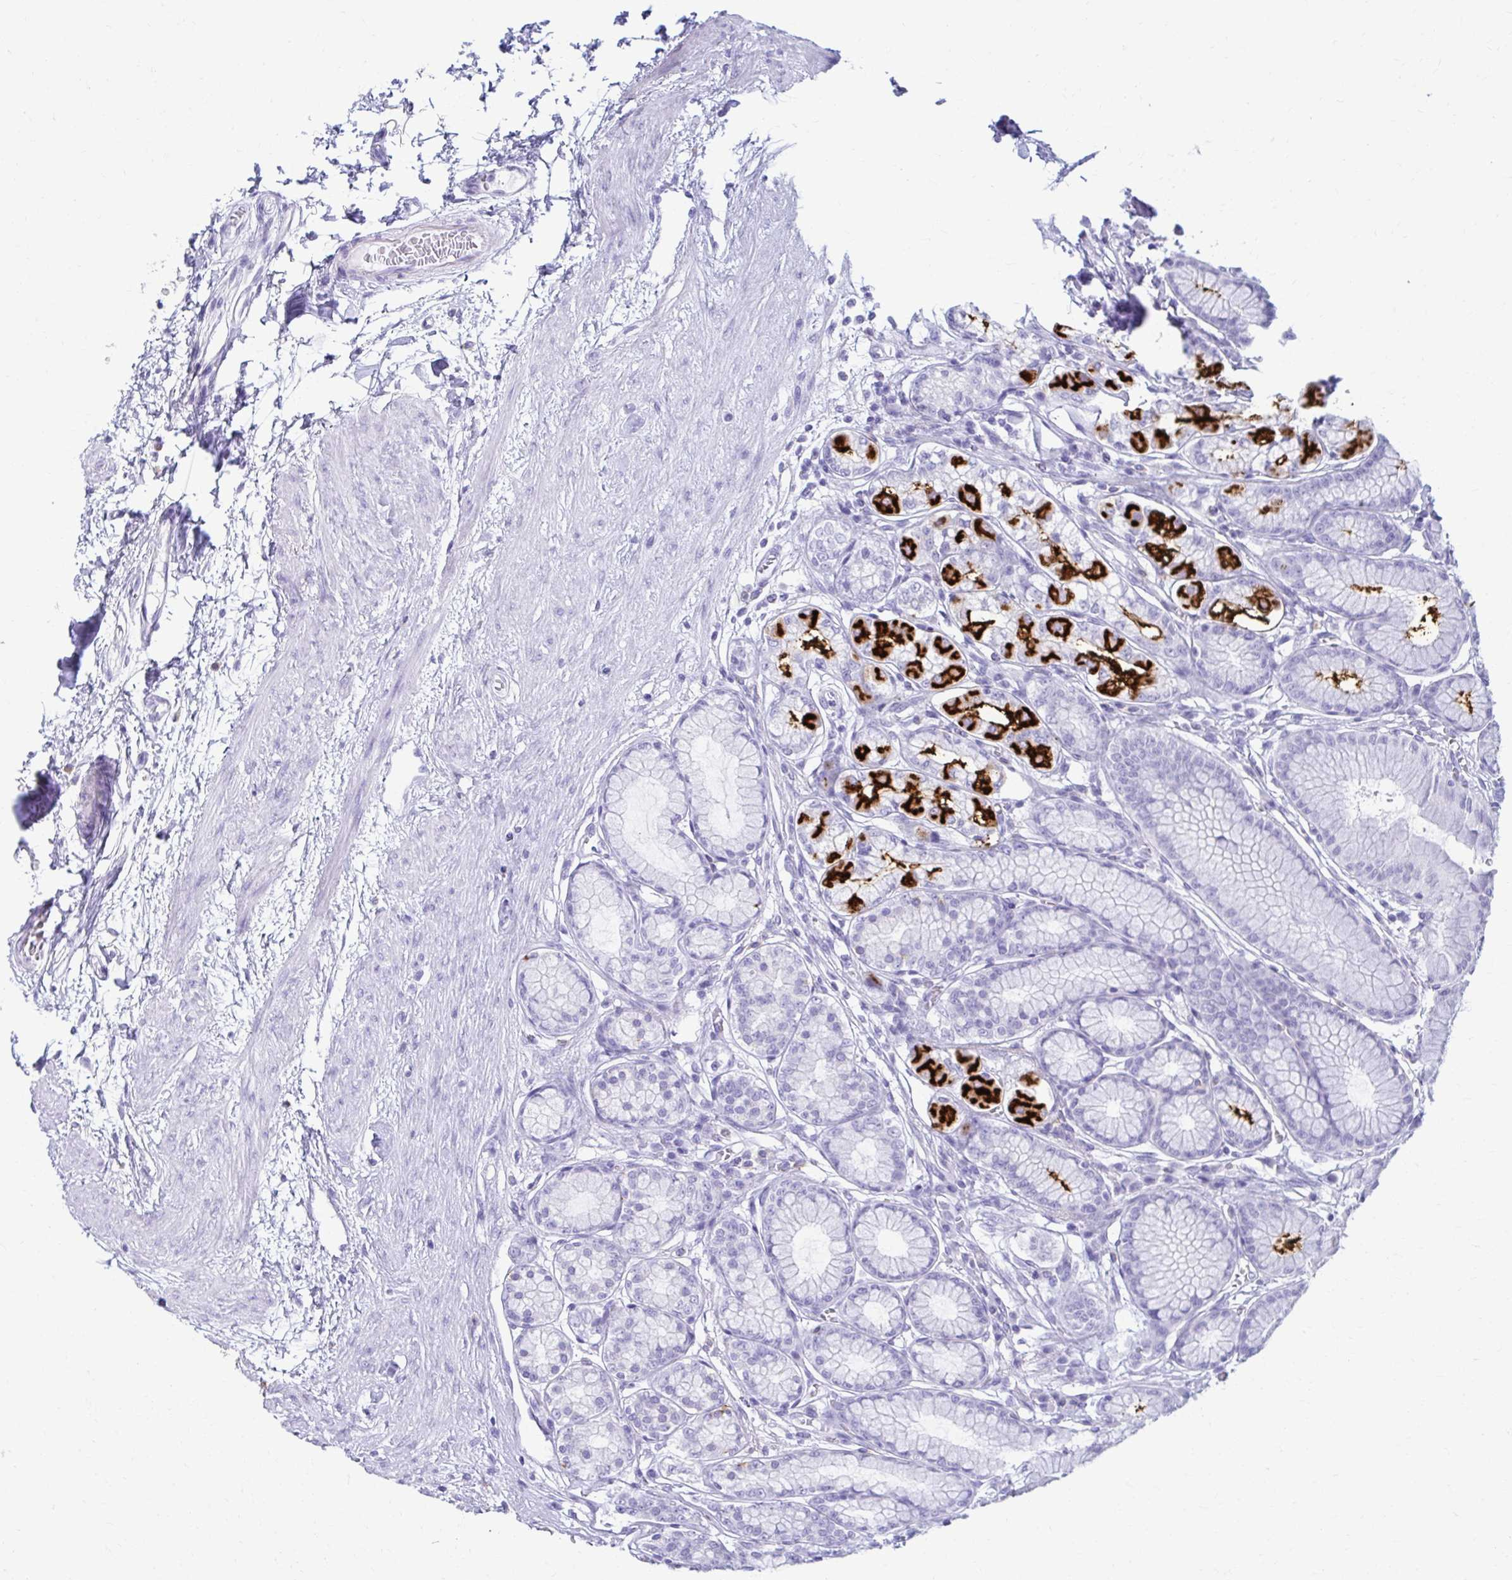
{"staining": {"intensity": "strong", "quantity": "25%-75%", "location": "cytoplasmic/membranous"}, "tissue": "stomach", "cell_type": "Glandular cells", "image_type": "normal", "snomed": [{"axis": "morphology", "description": "Normal tissue, NOS"}, {"axis": "topography", "description": "Stomach"}, {"axis": "topography", "description": "Stomach, lower"}], "caption": "Immunohistochemical staining of unremarkable stomach reveals high levels of strong cytoplasmic/membranous staining in approximately 25%-75% of glandular cells. Immunohistochemistry stains the protein of interest in brown and the nuclei are stained blue.", "gene": "ATP4B", "patient": {"sex": "male", "age": 76}}